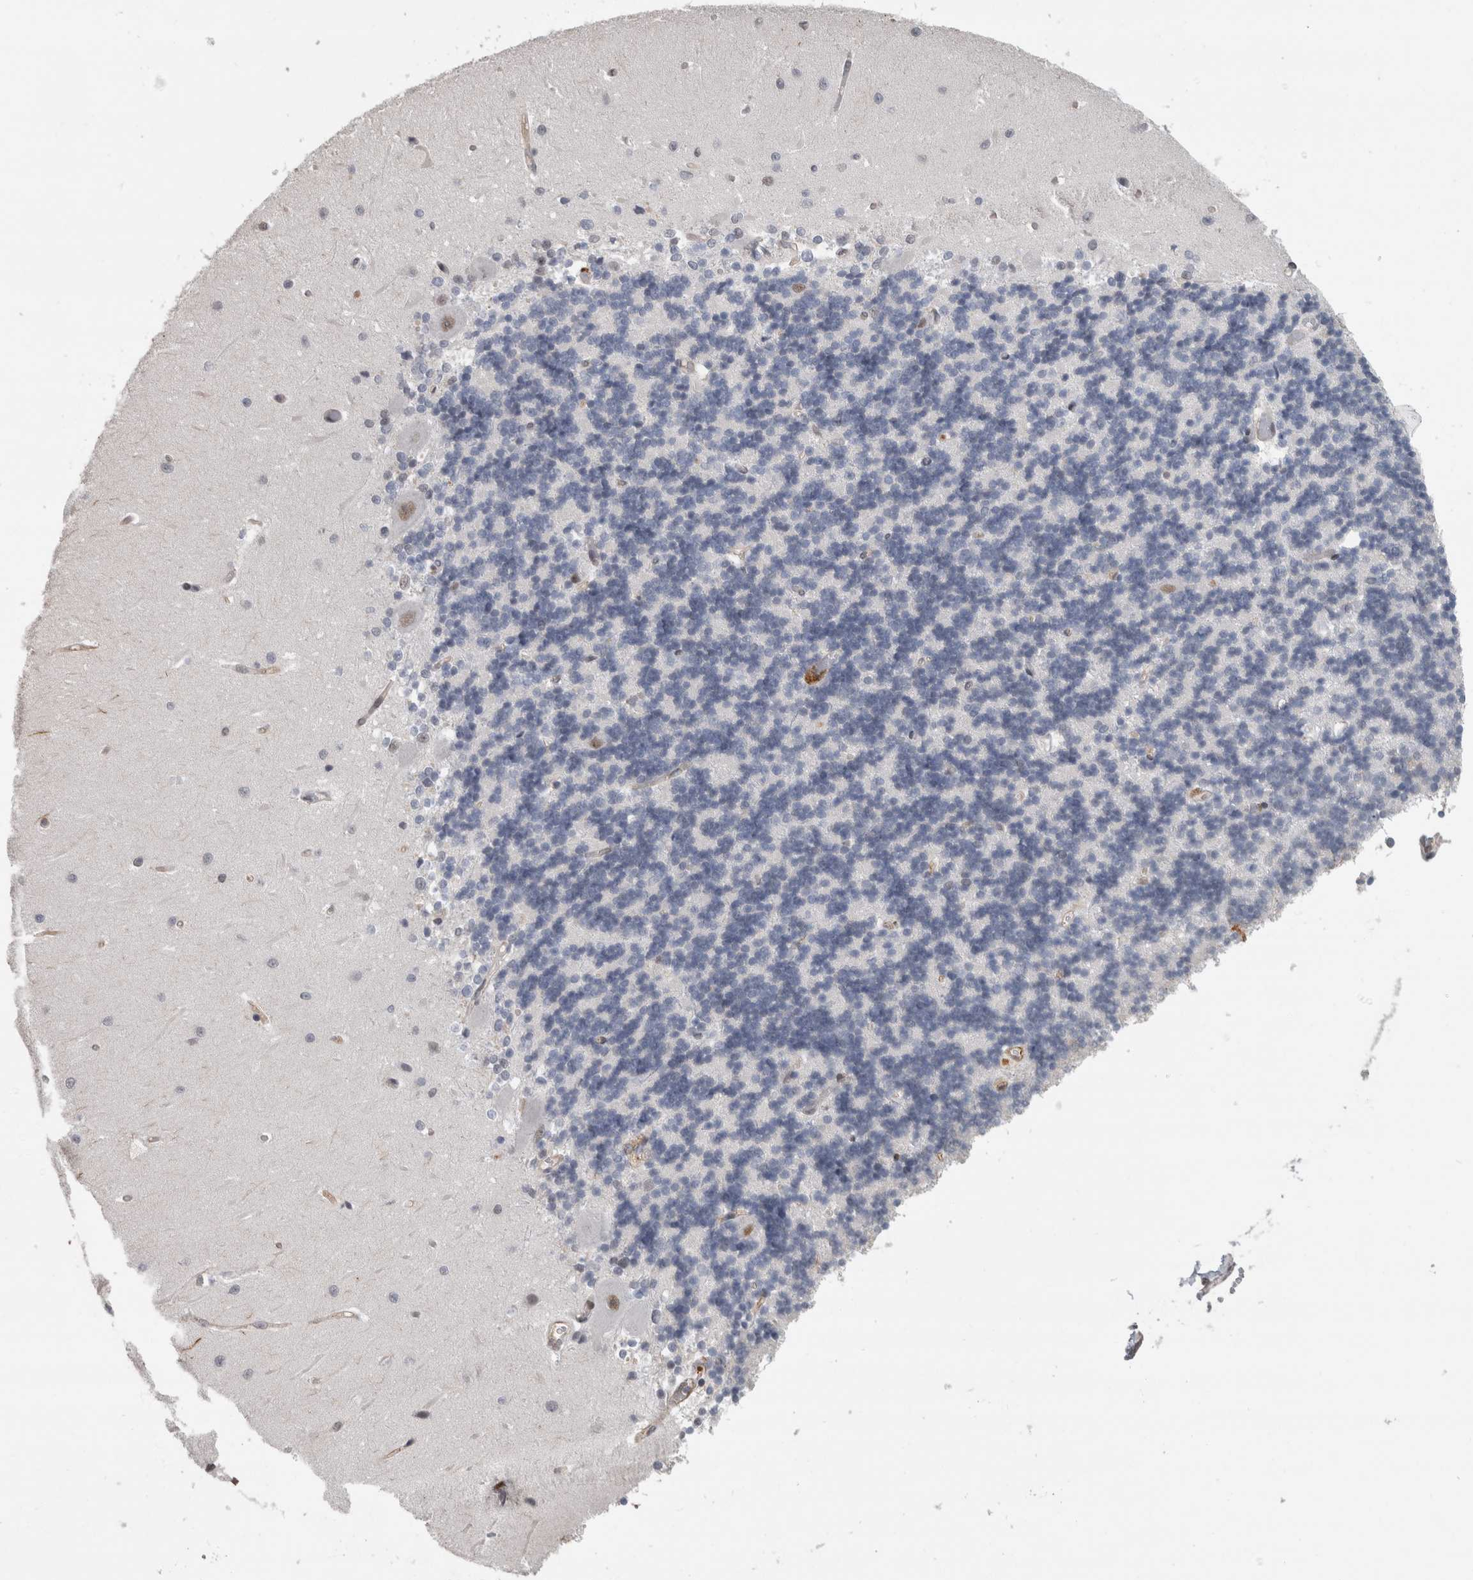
{"staining": {"intensity": "negative", "quantity": "none", "location": "none"}, "tissue": "cerebellum", "cell_type": "Cells in granular layer", "image_type": "normal", "snomed": [{"axis": "morphology", "description": "Normal tissue, NOS"}, {"axis": "topography", "description": "Cerebellum"}], "caption": "The IHC histopathology image has no significant staining in cells in granular layer of cerebellum. (DAB IHC visualized using brightfield microscopy, high magnification).", "gene": "POLD2", "patient": {"sex": "male", "age": 37}}